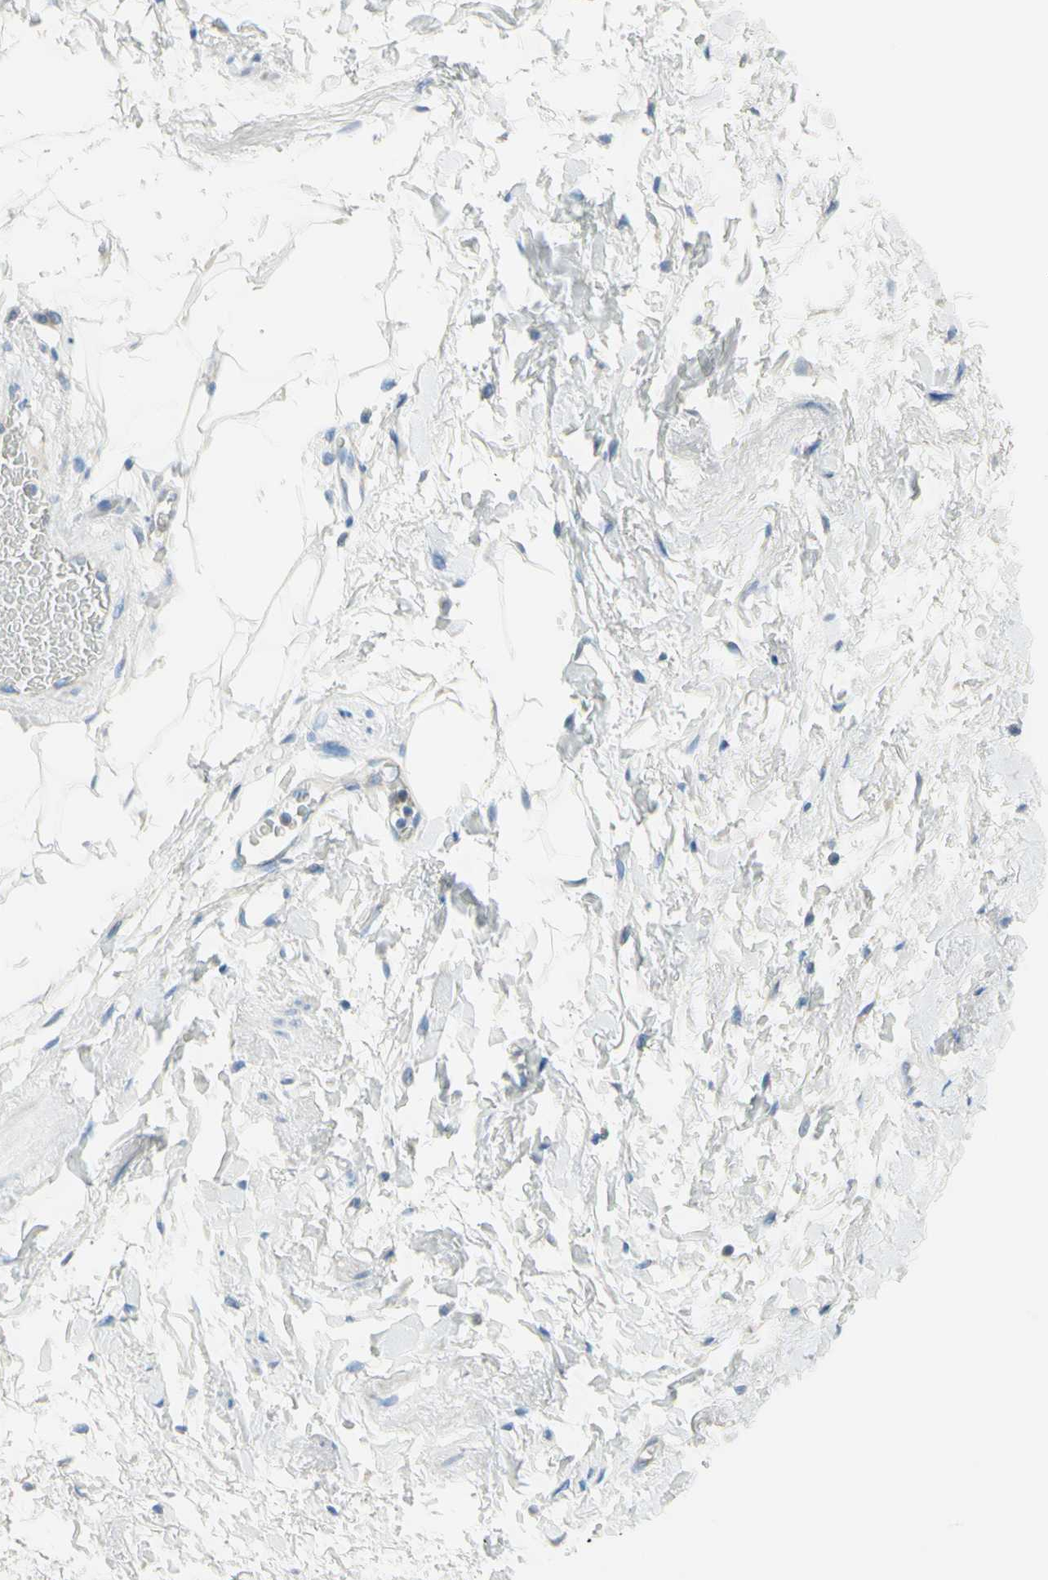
{"staining": {"intensity": "negative", "quantity": "none", "location": "none"}, "tissue": "adipose tissue", "cell_type": "Adipocytes", "image_type": "normal", "snomed": [{"axis": "morphology", "description": "Normal tissue, NOS"}, {"axis": "topography", "description": "Soft tissue"}, {"axis": "topography", "description": "Peripheral nerve tissue"}], "caption": "Immunohistochemistry micrograph of normal human adipose tissue stained for a protein (brown), which displays no expression in adipocytes. Brightfield microscopy of immunohistochemistry (IHC) stained with DAB (3,3'-diaminobenzidine) (brown) and hematoxylin (blue), captured at high magnification.", "gene": "MFF", "patient": {"sex": "female", "age": 71}}